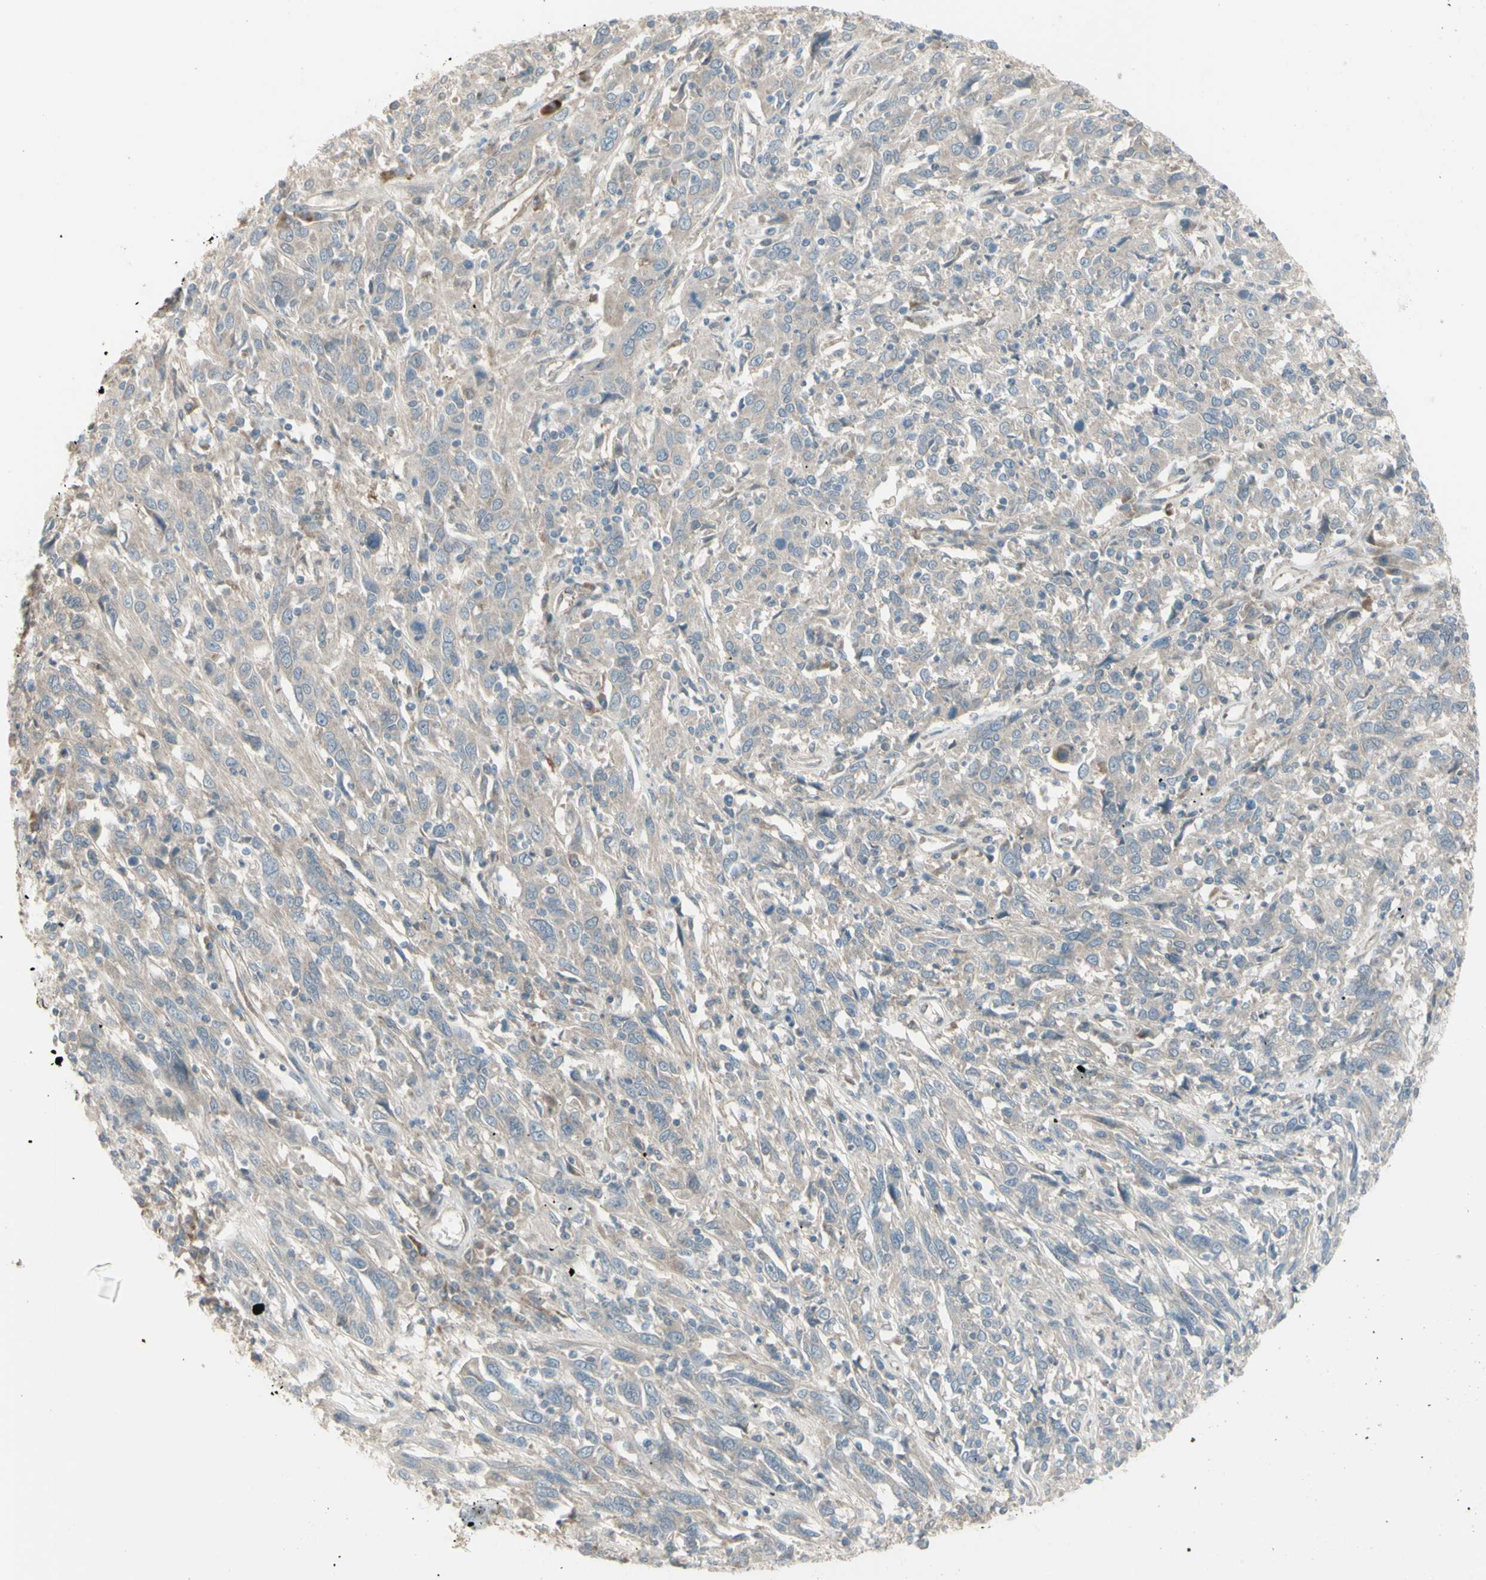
{"staining": {"intensity": "weak", "quantity": ">75%", "location": "cytoplasmic/membranous"}, "tissue": "cervical cancer", "cell_type": "Tumor cells", "image_type": "cancer", "snomed": [{"axis": "morphology", "description": "Squamous cell carcinoma, NOS"}, {"axis": "topography", "description": "Cervix"}], "caption": "Squamous cell carcinoma (cervical) tissue reveals weak cytoplasmic/membranous staining in about >75% of tumor cells", "gene": "NAXD", "patient": {"sex": "female", "age": 46}}